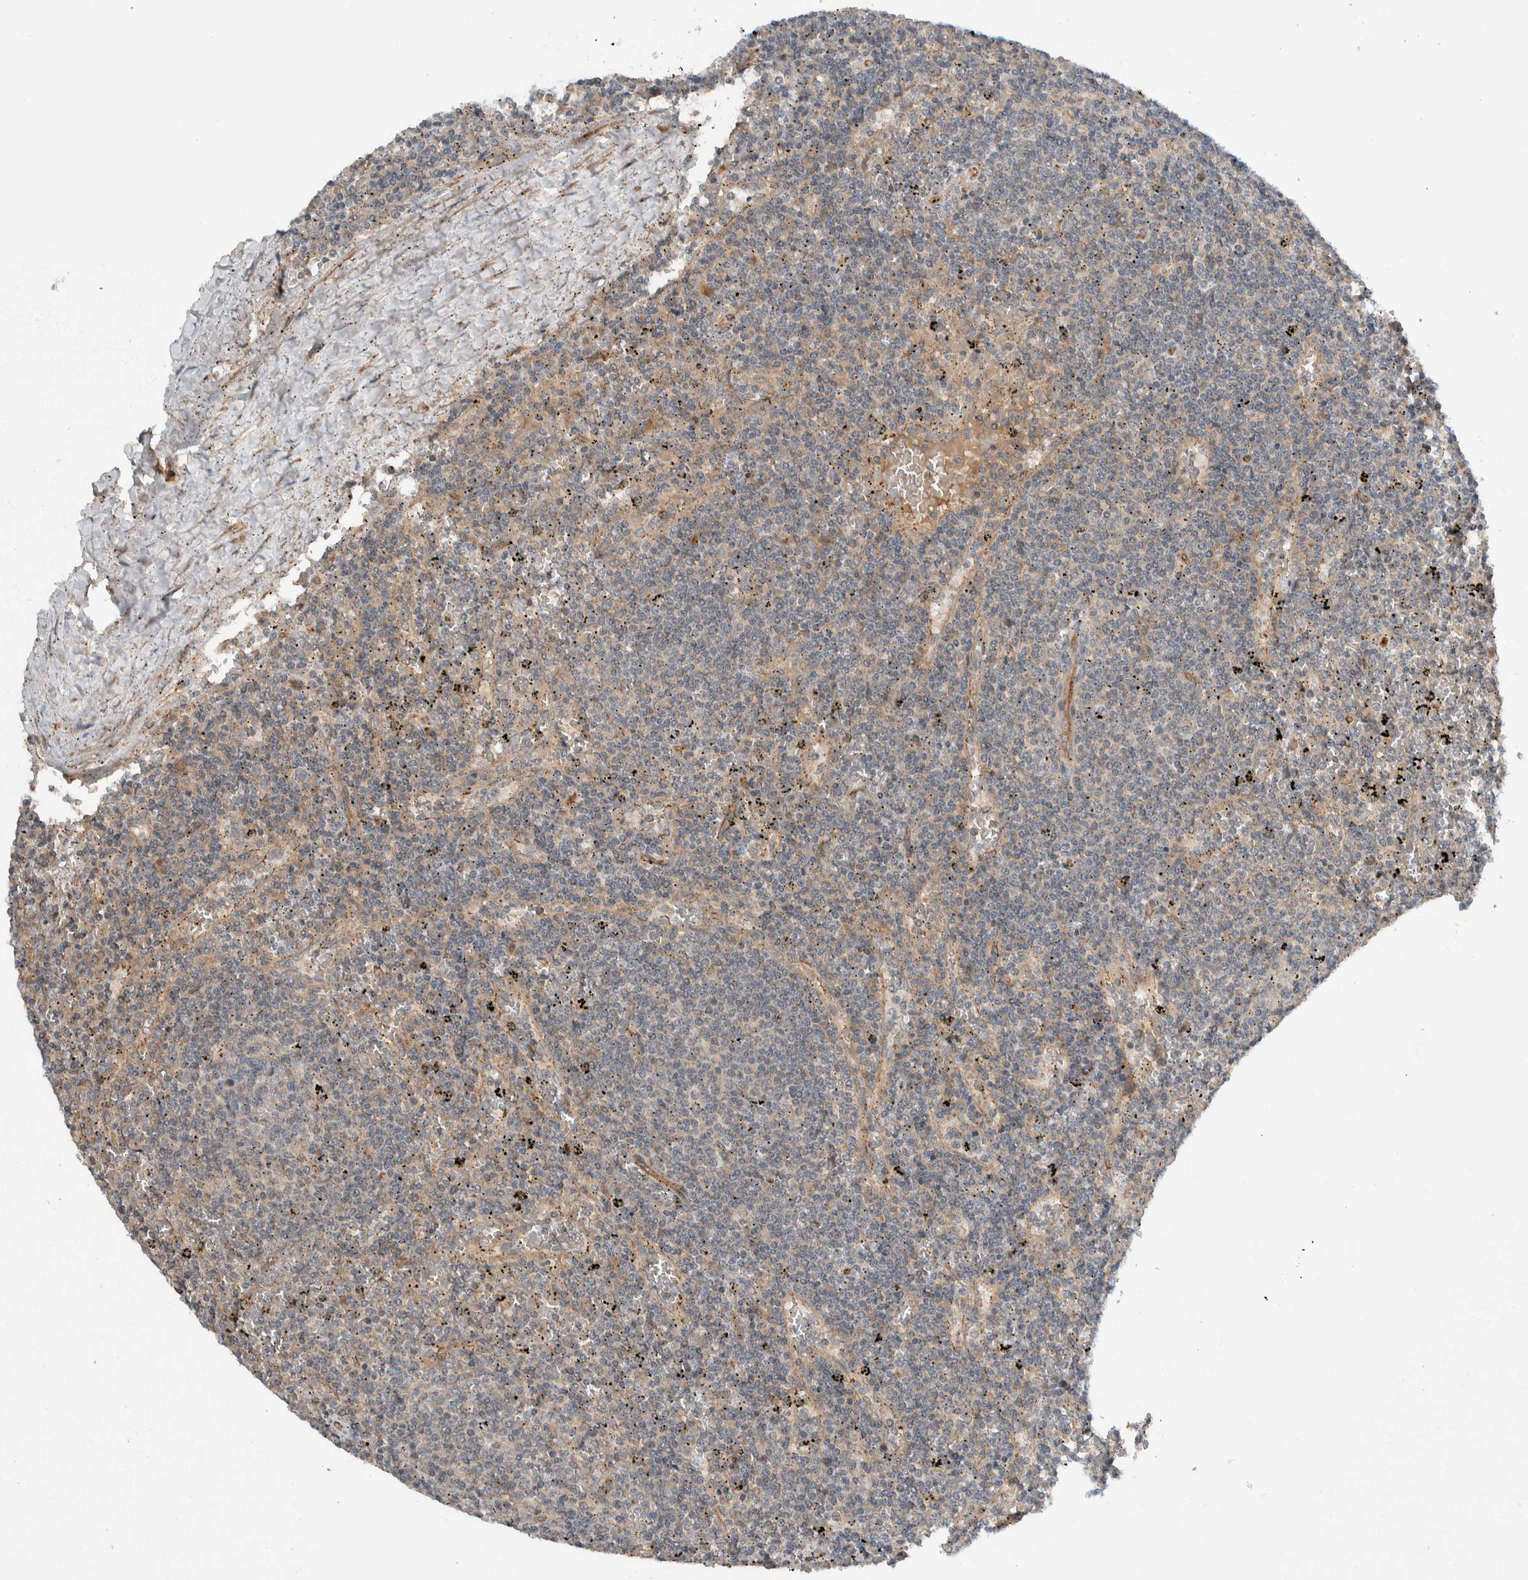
{"staining": {"intensity": "negative", "quantity": "none", "location": "none"}, "tissue": "lymphoma", "cell_type": "Tumor cells", "image_type": "cancer", "snomed": [{"axis": "morphology", "description": "Malignant lymphoma, non-Hodgkin's type, Low grade"}, {"axis": "topography", "description": "Spleen"}], "caption": "Immunohistochemical staining of human lymphoma exhibits no significant positivity in tumor cells.", "gene": "ARMC7", "patient": {"sex": "female", "age": 50}}